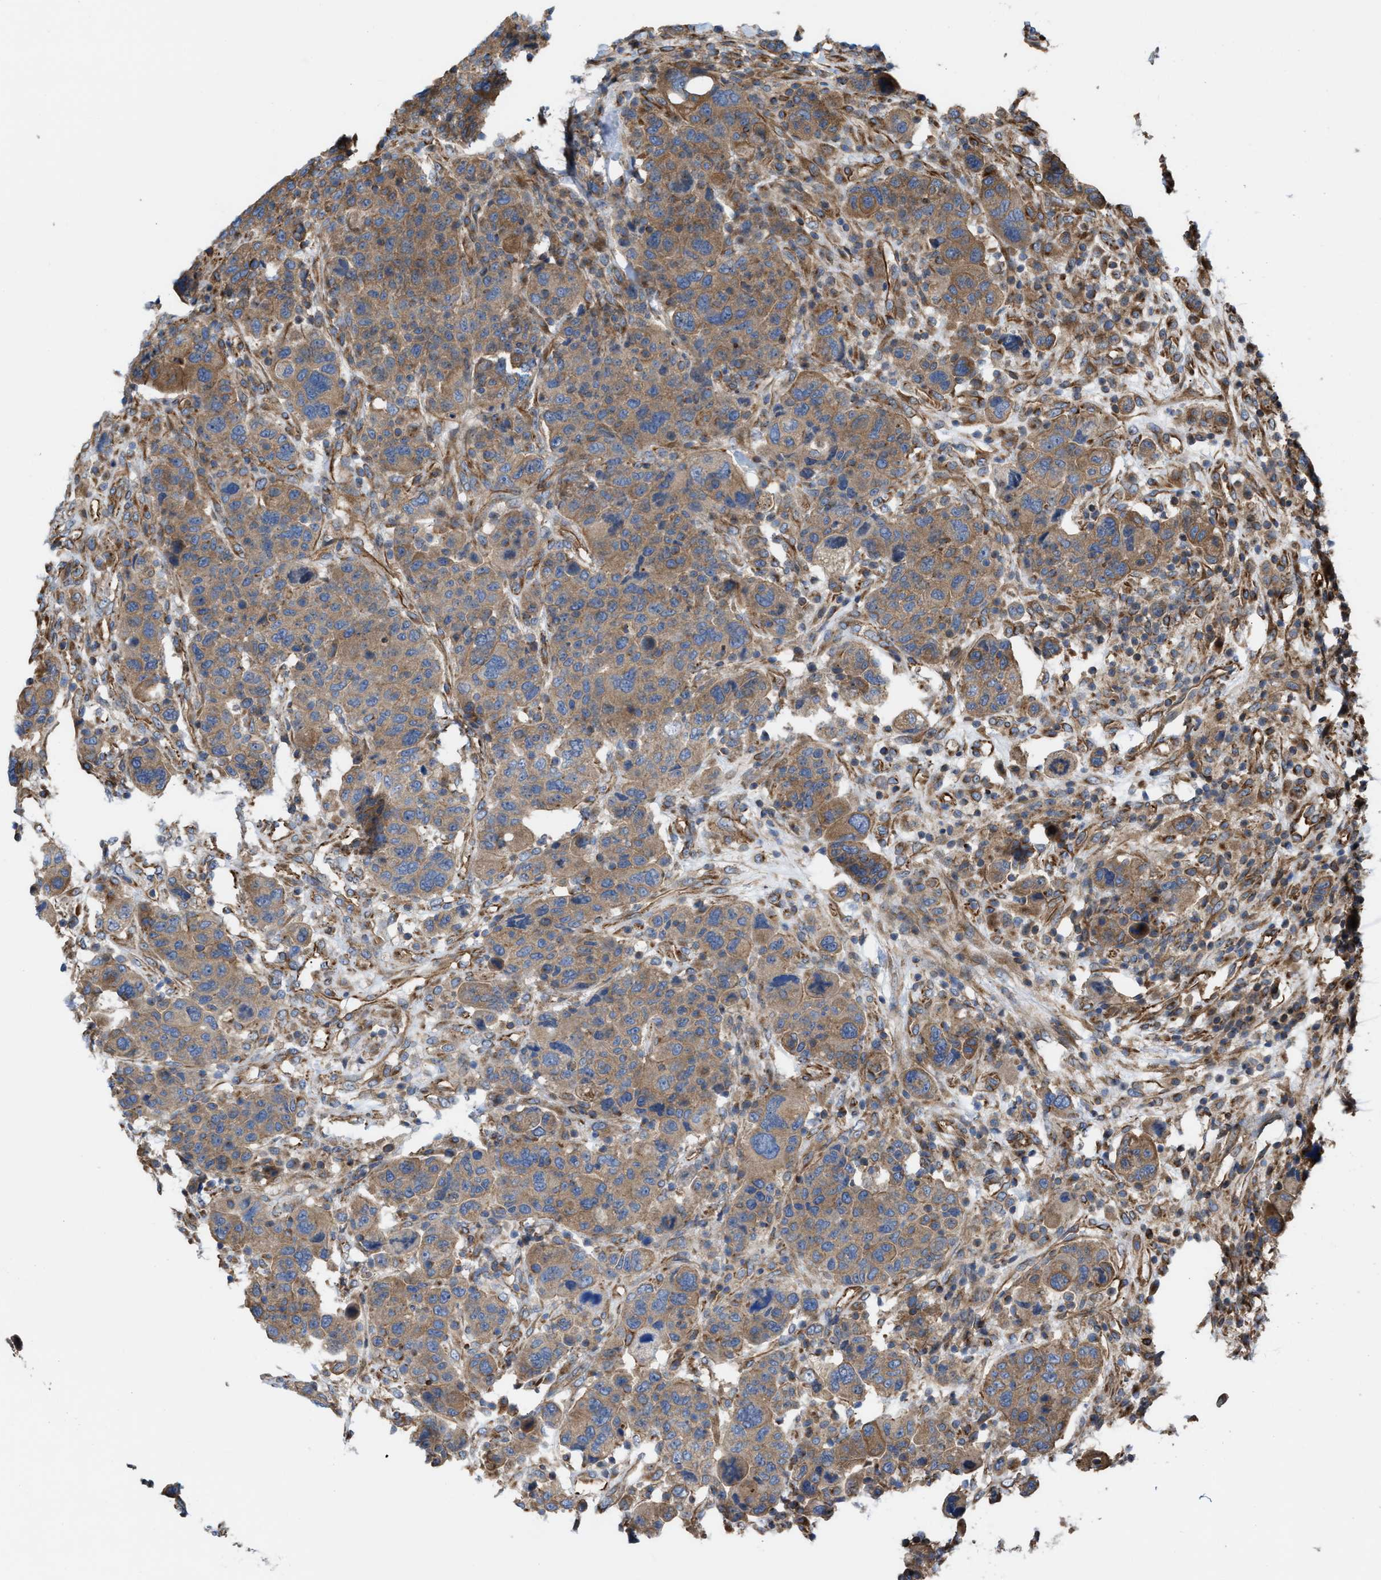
{"staining": {"intensity": "moderate", "quantity": ">75%", "location": "cytoplasmic/membranous"}, "tissue": "breast cancer", "cell_type": "Tumor cells", "image_type": "cancer", "snomed": [{"axis": "morphology", "description": "Duct carcinoma"}, {"axis": "topography", "description": "Breast"}], "caption": "DAB immunohistochemical staining of human breast cancer exhibits moderate cytoplasmic/membranous protein positivity in about >75% of tumor cells.", "gene": "EPS15L1", "patient": {"sex": "female", "age": 37}}